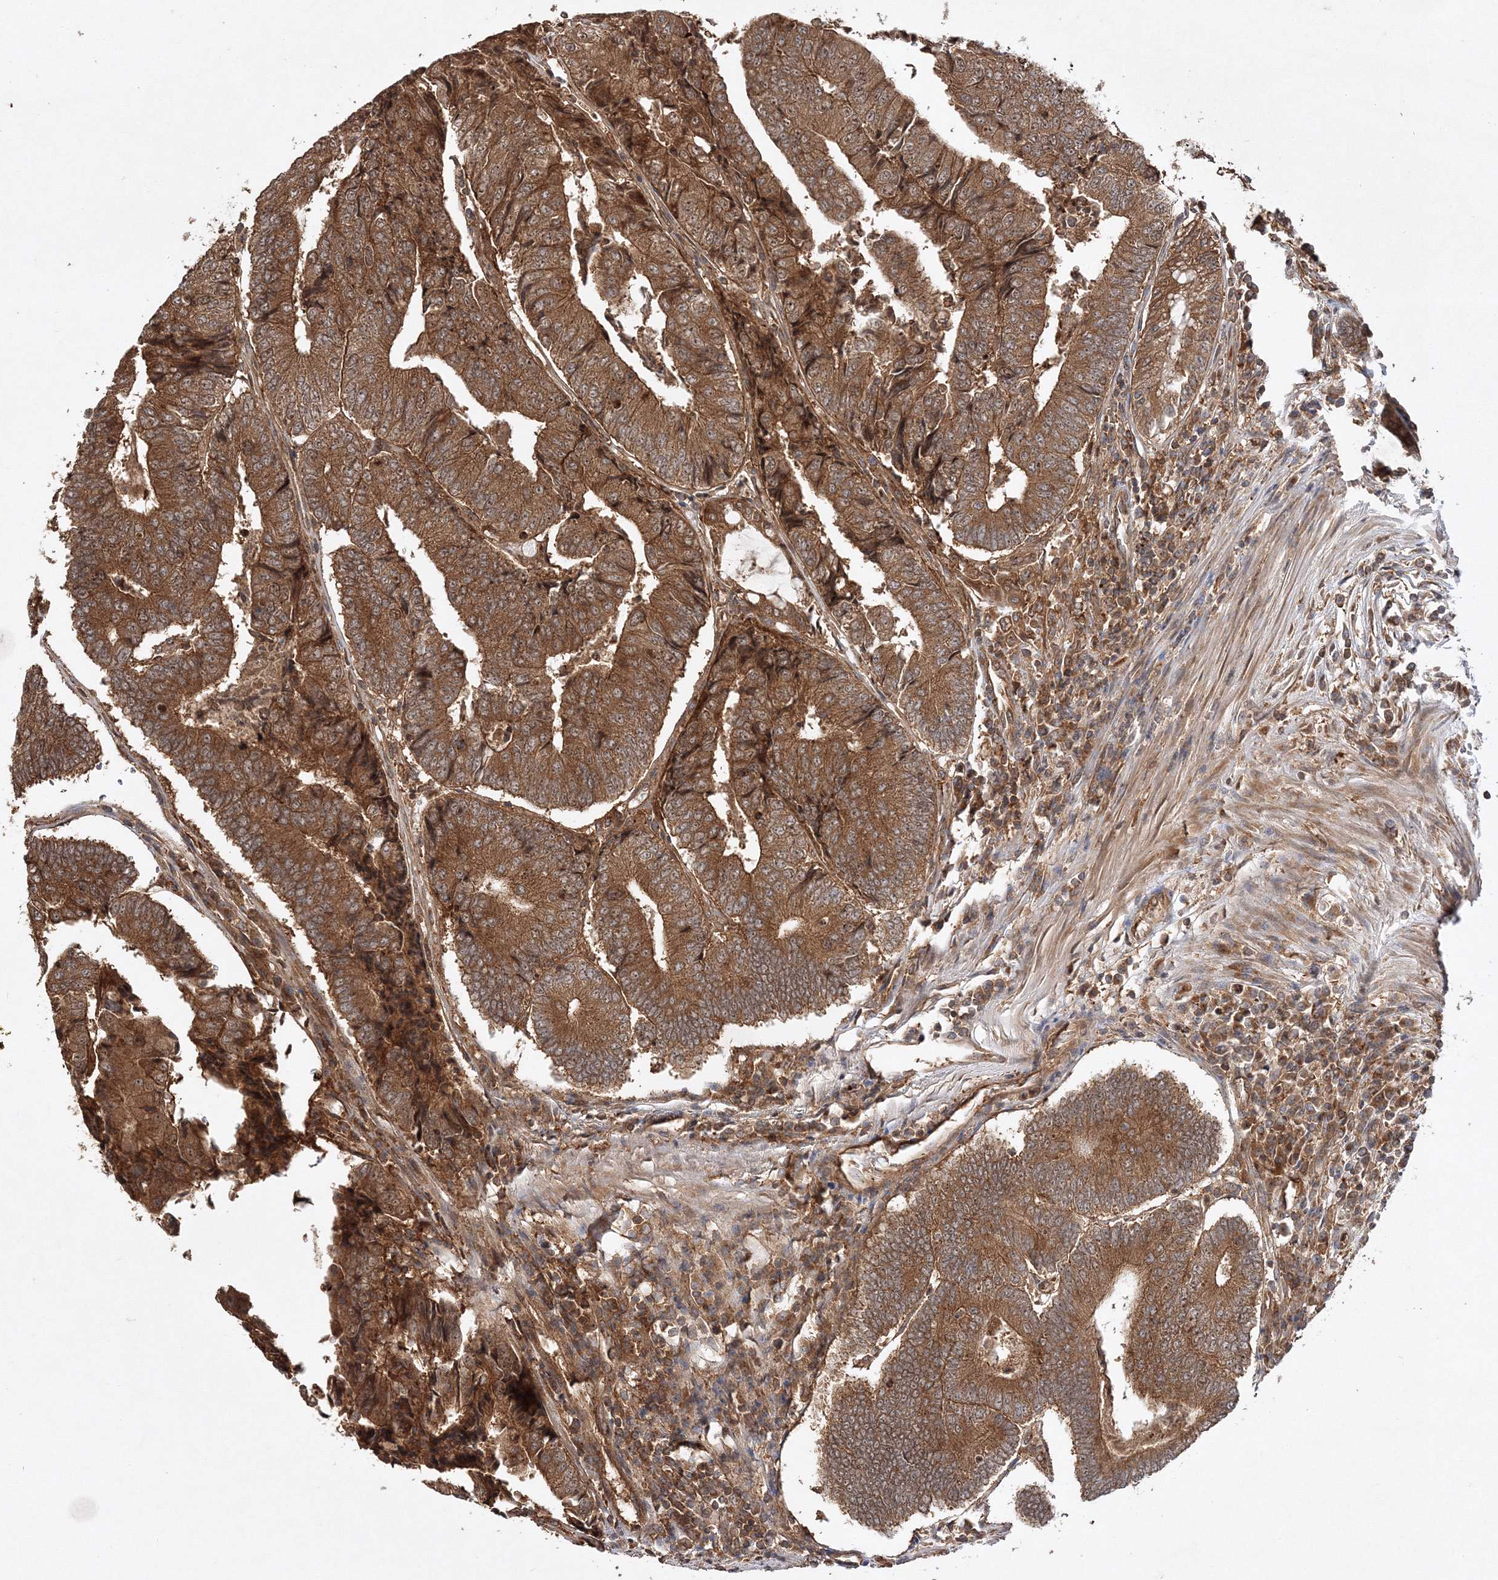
{"staining": {"intensity": "strong", "quantity": ">75%", "location": "cytoplasmic/membranous"}, "tissue": "colorectal cancer", "cell_type": "Tumor cells", "image_type": "cancer", "snomed": [{"axis": "morphology", "description": "Adenocarcinoma, NOS"}, {"axis": "topography", "description": "Colon"}], "caption": "Adenocarcinoma (colorectal) was stained to show a protein in brown. There is high levels of strong cytoplasmic/membranous positivity in approximately >75% of tumor cells.", "gene": "WDR37", "patient": {"sex": "female", "age": 67}}